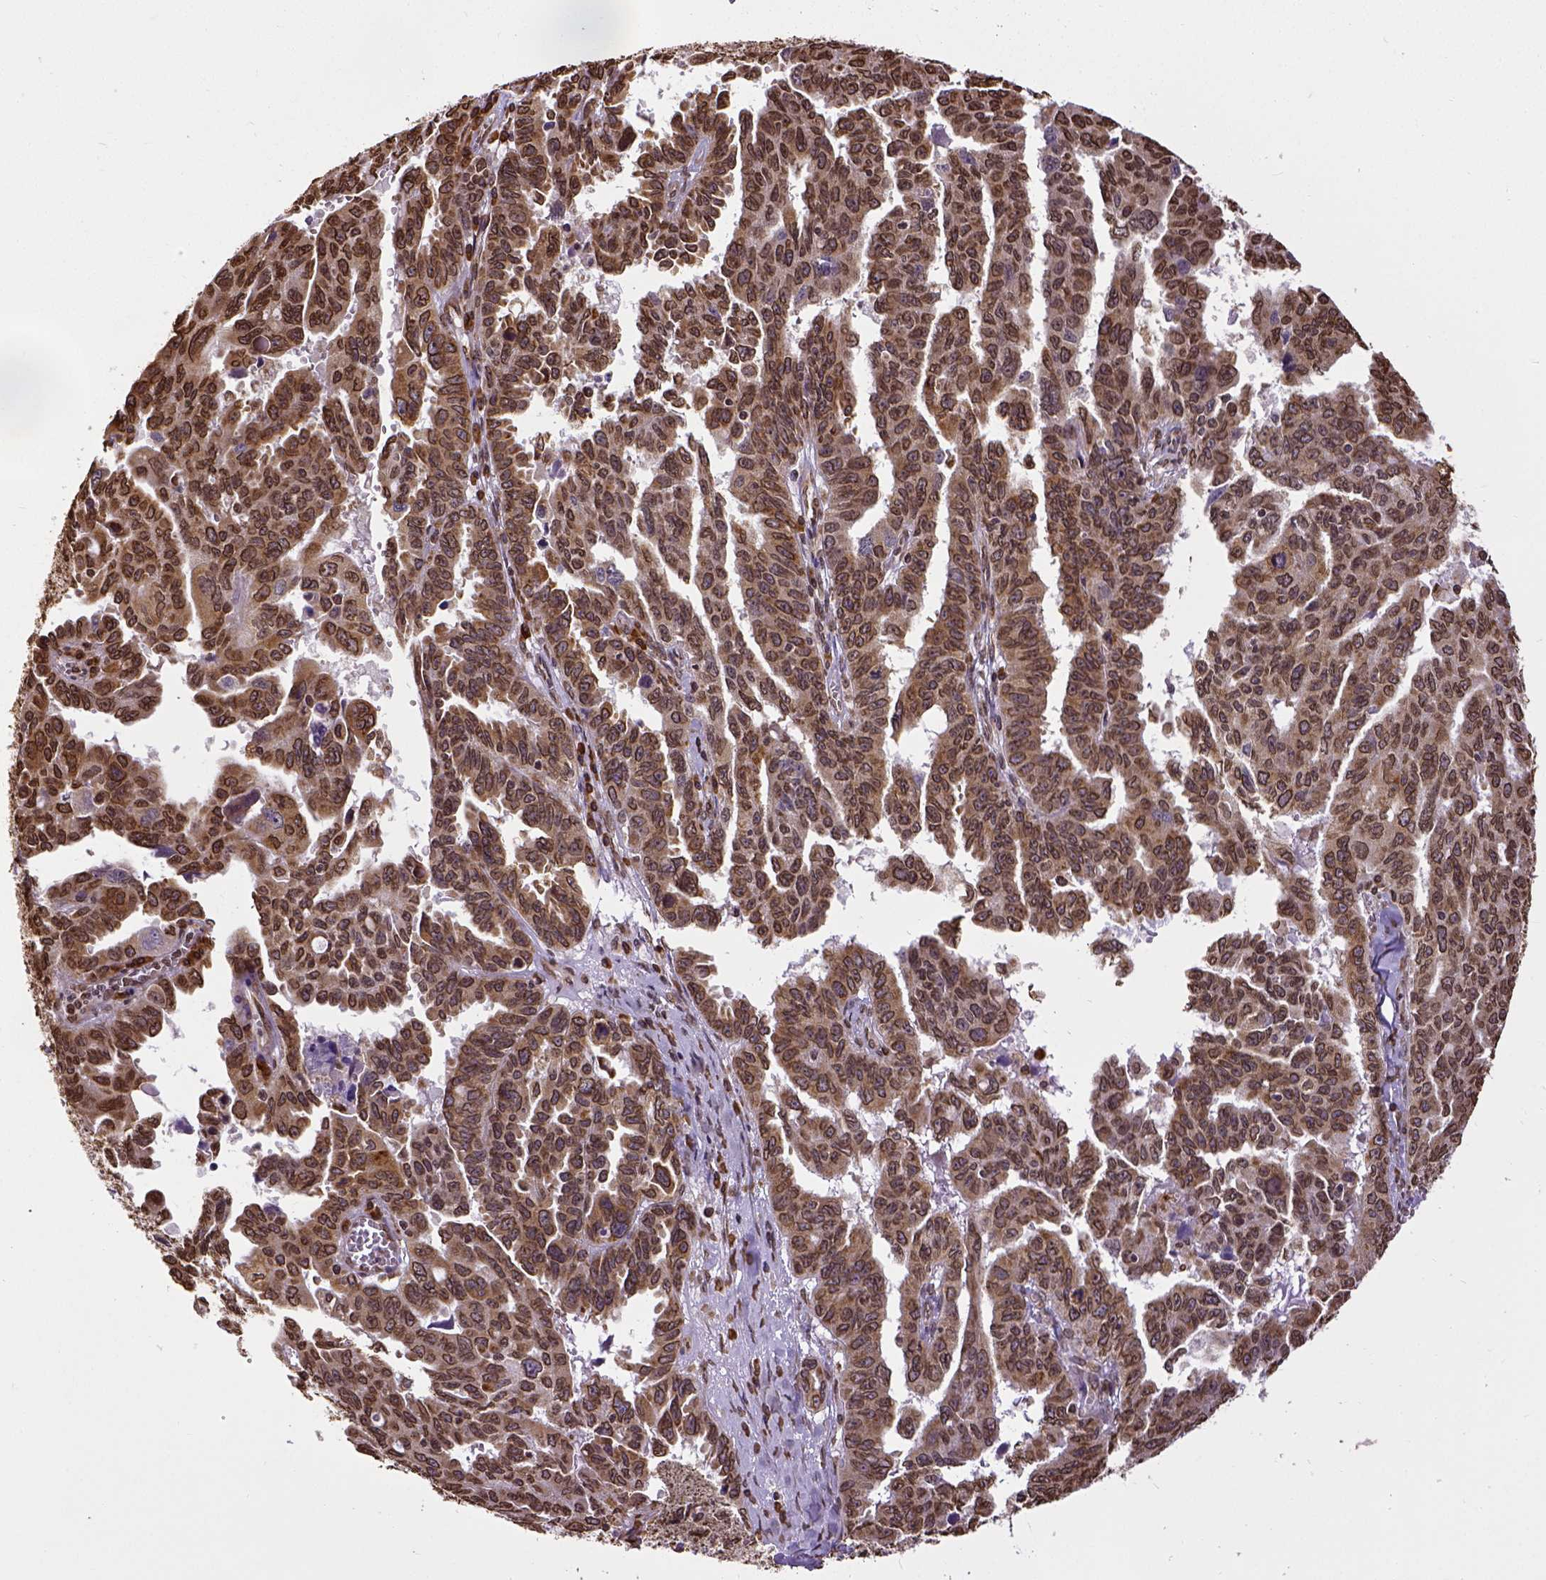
{"staining": {"intensity": "strong", "quantity": ">75%", "location": "cytoplasmic/membranous,nuclear"}, "tissue": "ovarian cancer", "cell_type": "Tumor cells", "image_type": "cancer", "snomed": [{"axis": "morphology", "description": "Adenocarcinoma, NOS"}, {"axis": "morphology", "description": "Carcinoma, endometroid"}, {"axis": "topography", "description": "Ovary"}], "caption": "Immunohistochemistry (IHC) micrograph of neoplastic tissue: endometroid carcinoma (ovarian) stained using immunohistochemistry (IHC) shows high levels of strong protein expression localized specifically in the cytoplasmic/membranous and nuclear of tumor cells, appearing as a cytoplasmic/membranous and nuclear brown color.", "gene": "MTDH", "patient": {"sex": "female", "age": 72}}